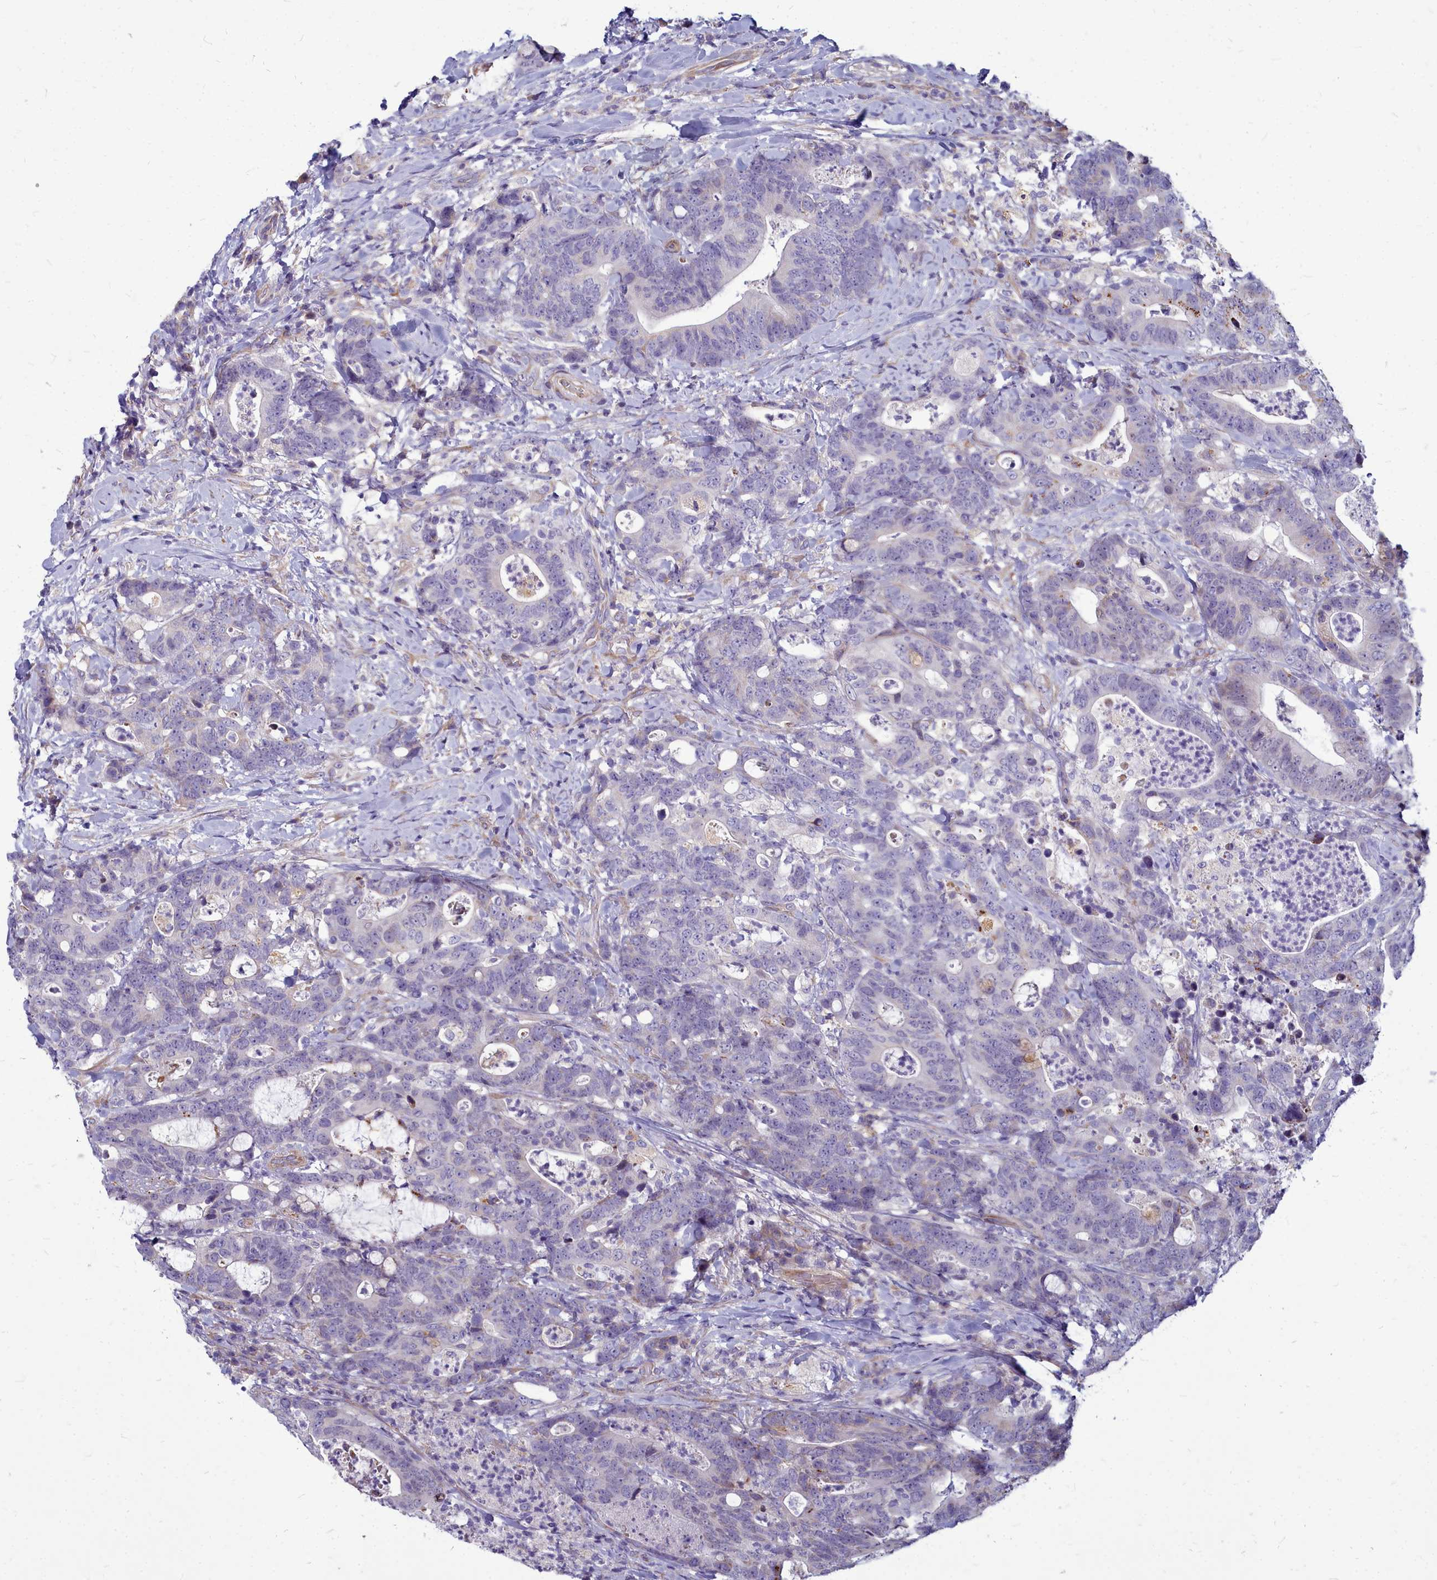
{"staining": {"intensity": "negative", "quantity": "none", "location": "none"}, "tissue": "colorectal cancer", "cell_type": "Tumor cells", "image_type": "cancer", "snomed": [{"axis": "morphology", "description": "Adenocarcinoma, NOS"}, {"axis": "topography", "description": "Colon"}], "caption": "Colorectal cancer (adenocarcinoma) was stained to show a protein in brown. There is no significant staining in tumor cells.", "gene": "SMPD4", "patient": {"sex": "female", "age": 82}}